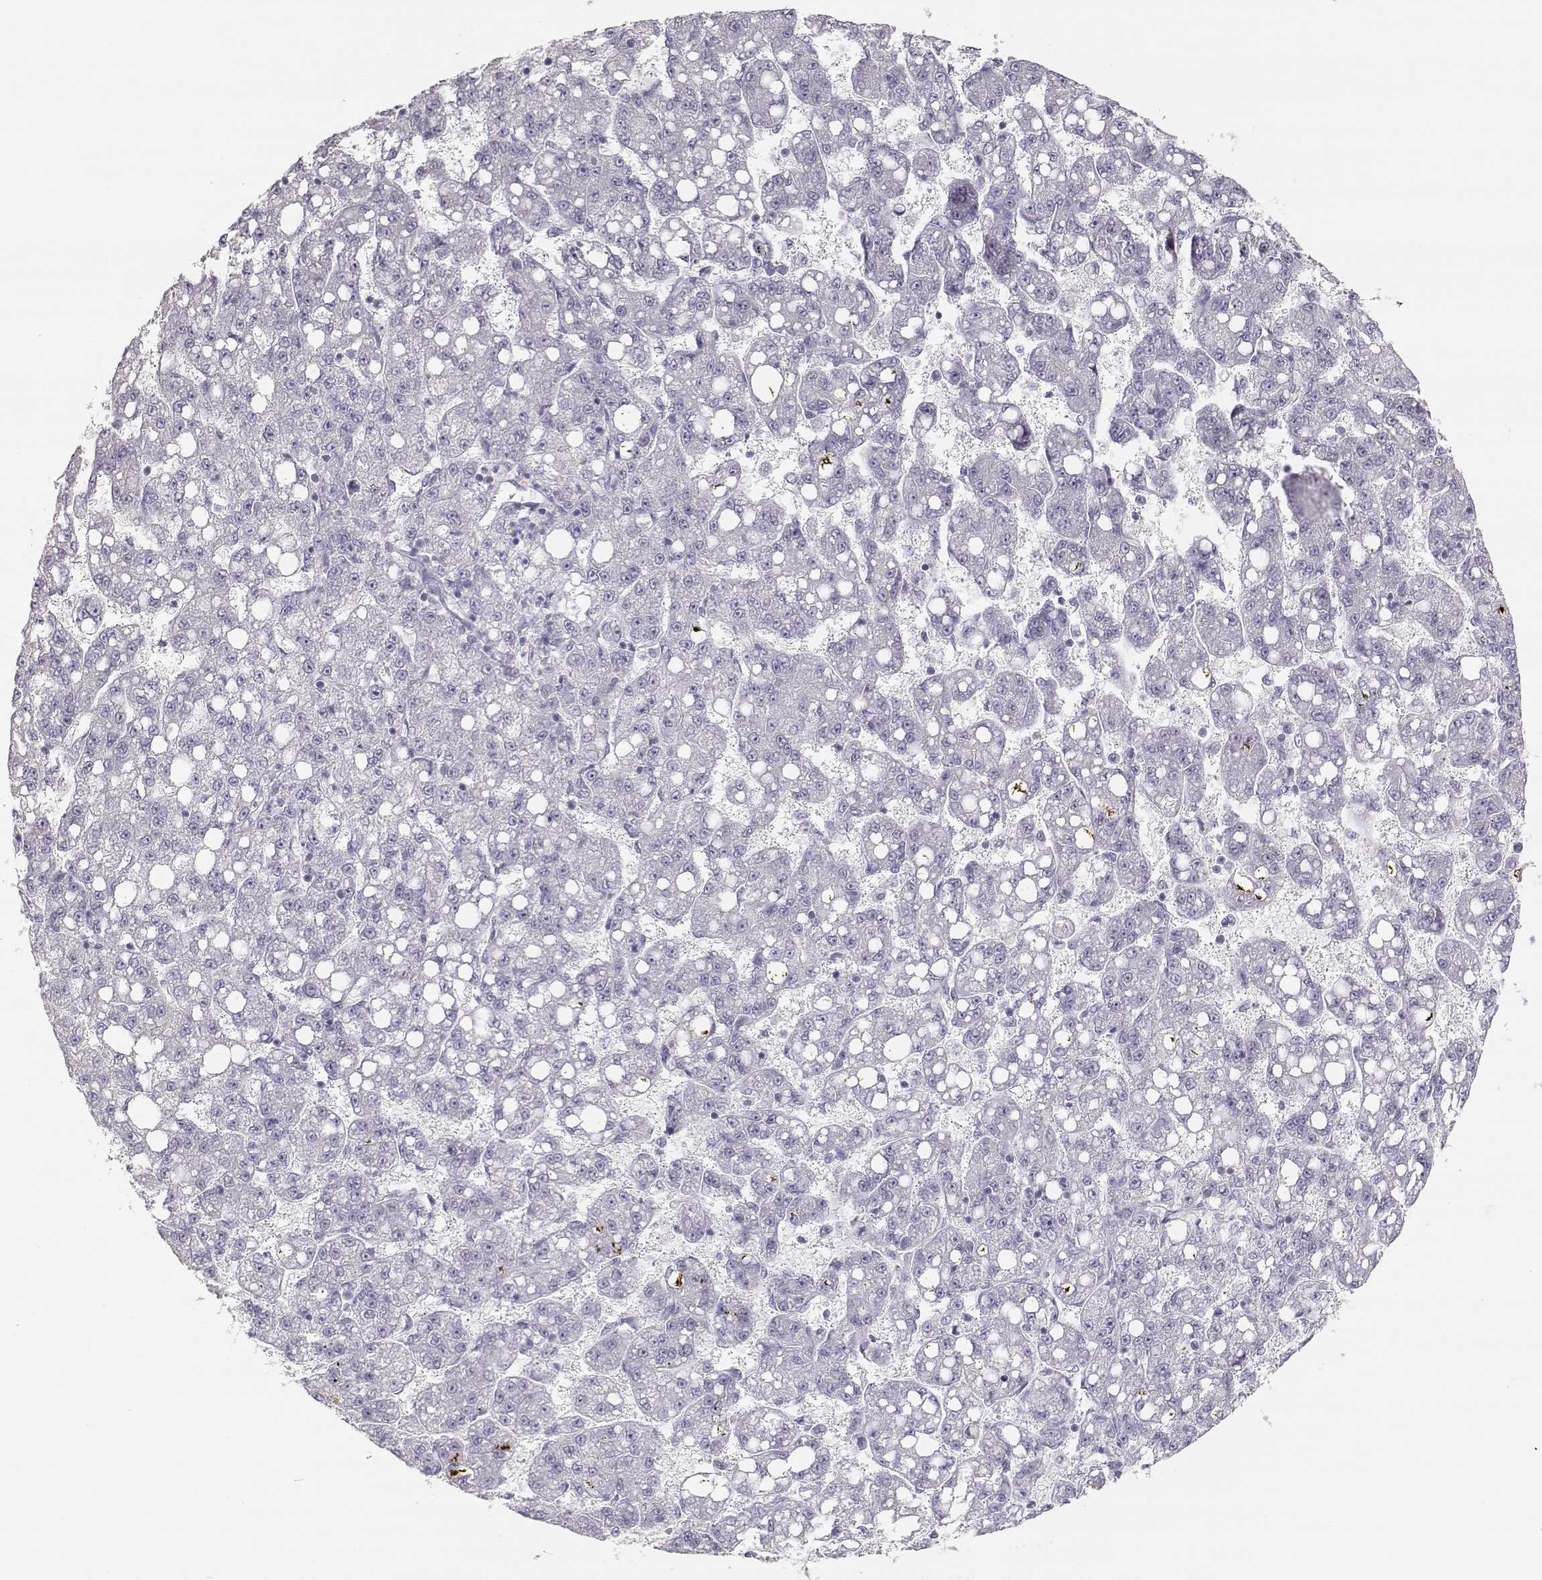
{"staining": {"intensity": "negative", "quantity": "none", "location": "none"}, "tissue": "liver cancer", "cell_type": "Tumor cells", "image_type": "cancer", "snomed": [{"axis": "morphology", "description": "Carcinoma, Hepatocellular, NOS"}, {"axis": "topography", "description": "Liver"}], "caption": "This is an immunohistochemistry histopathology image of liver hepatocellular carcinoma. There is no staining in tumor cells.", "gene": "LEPR", "patient": {"sex": "female", "age": 65}}